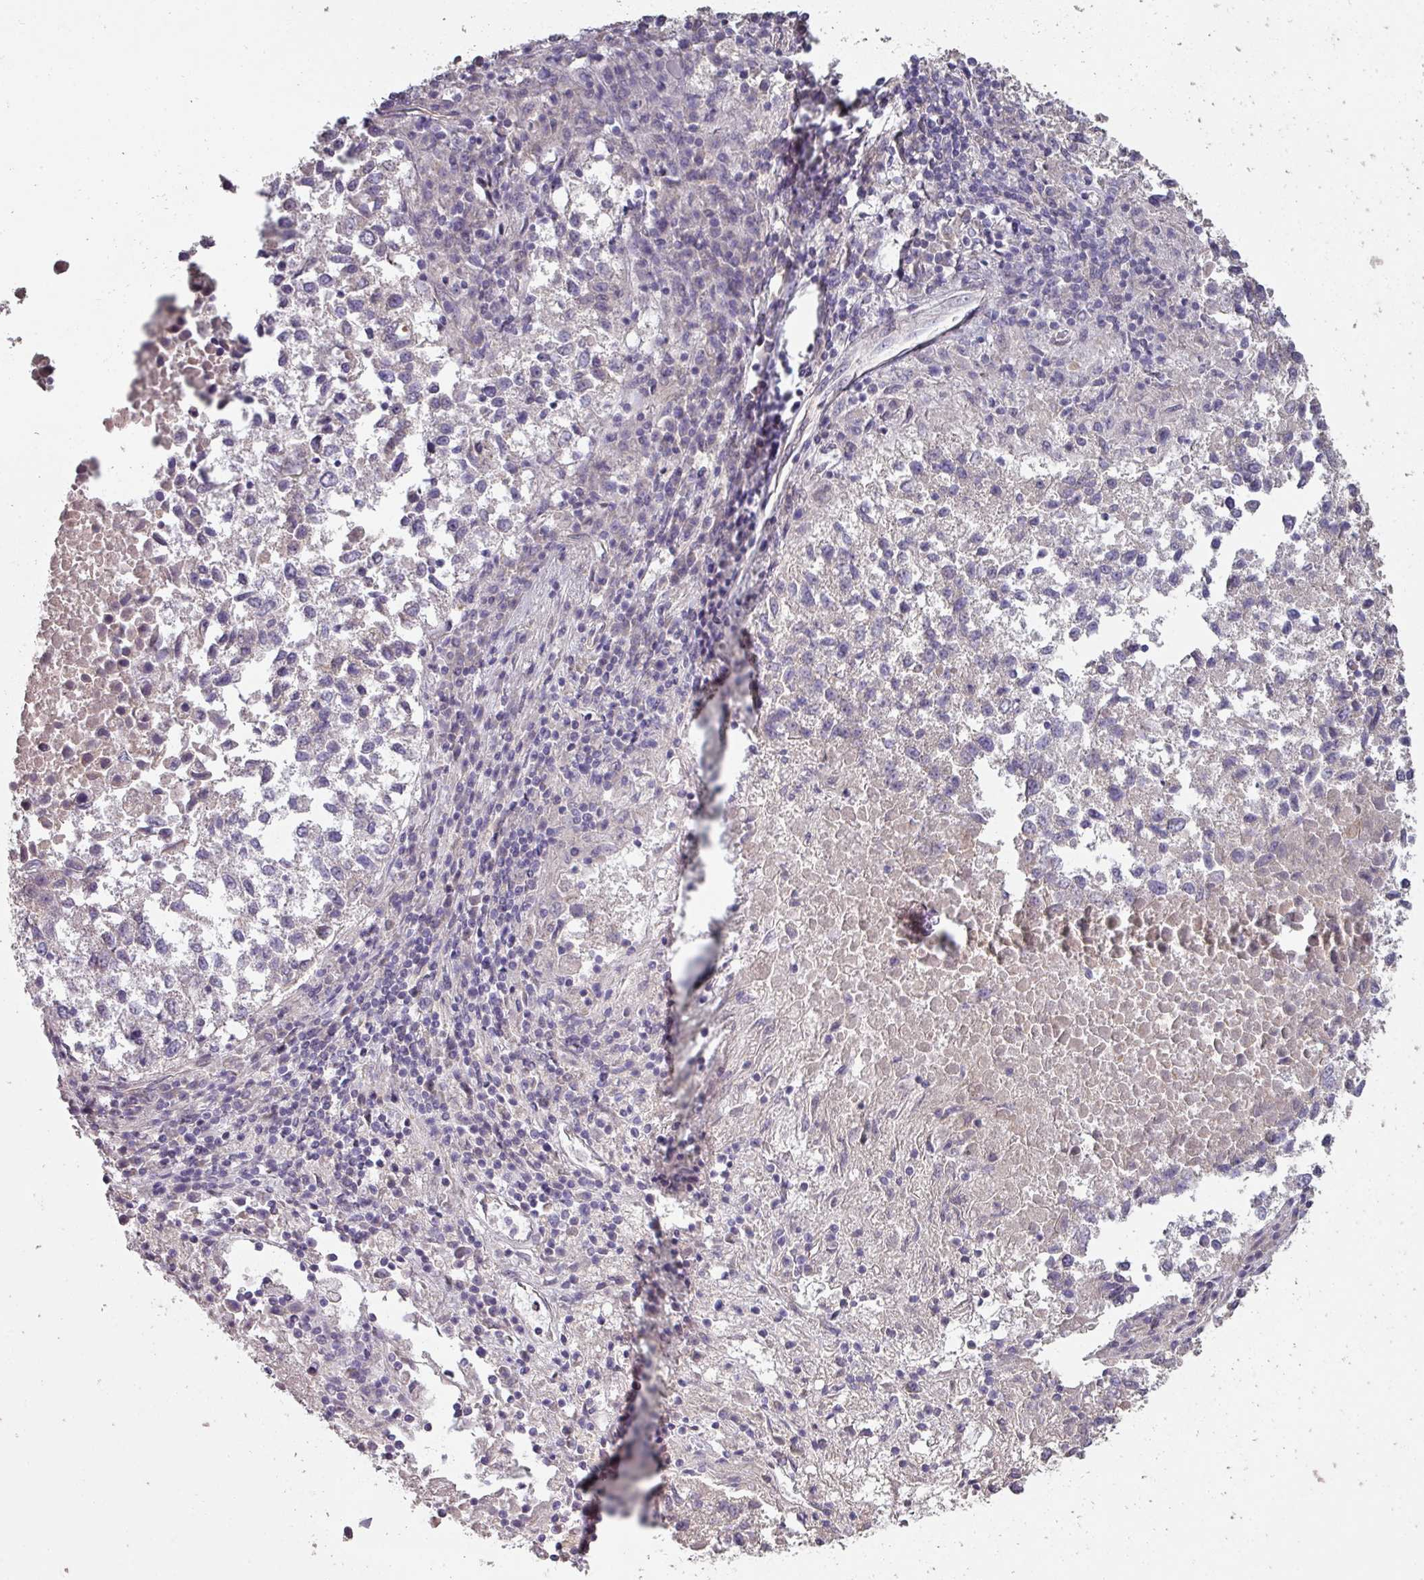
{"staining": {"intensity": "negative", "quantity": "none", "location": "none"}, "tissue": "lung cancer", "cell_type": "Tumor cells", "image_type": "cancer", "snomed": [{"axis": "morphology", "description": "Squamous cell carcinoma, NOS"}, {"axis": "topography", "description": "Lung"}], "caption": "Tumor cells are negative for brown protein staining in lung cancer (squamous cell carcinoma).", "gene": "PCDH1", "patient": {"sex": "male", "age": 73}}